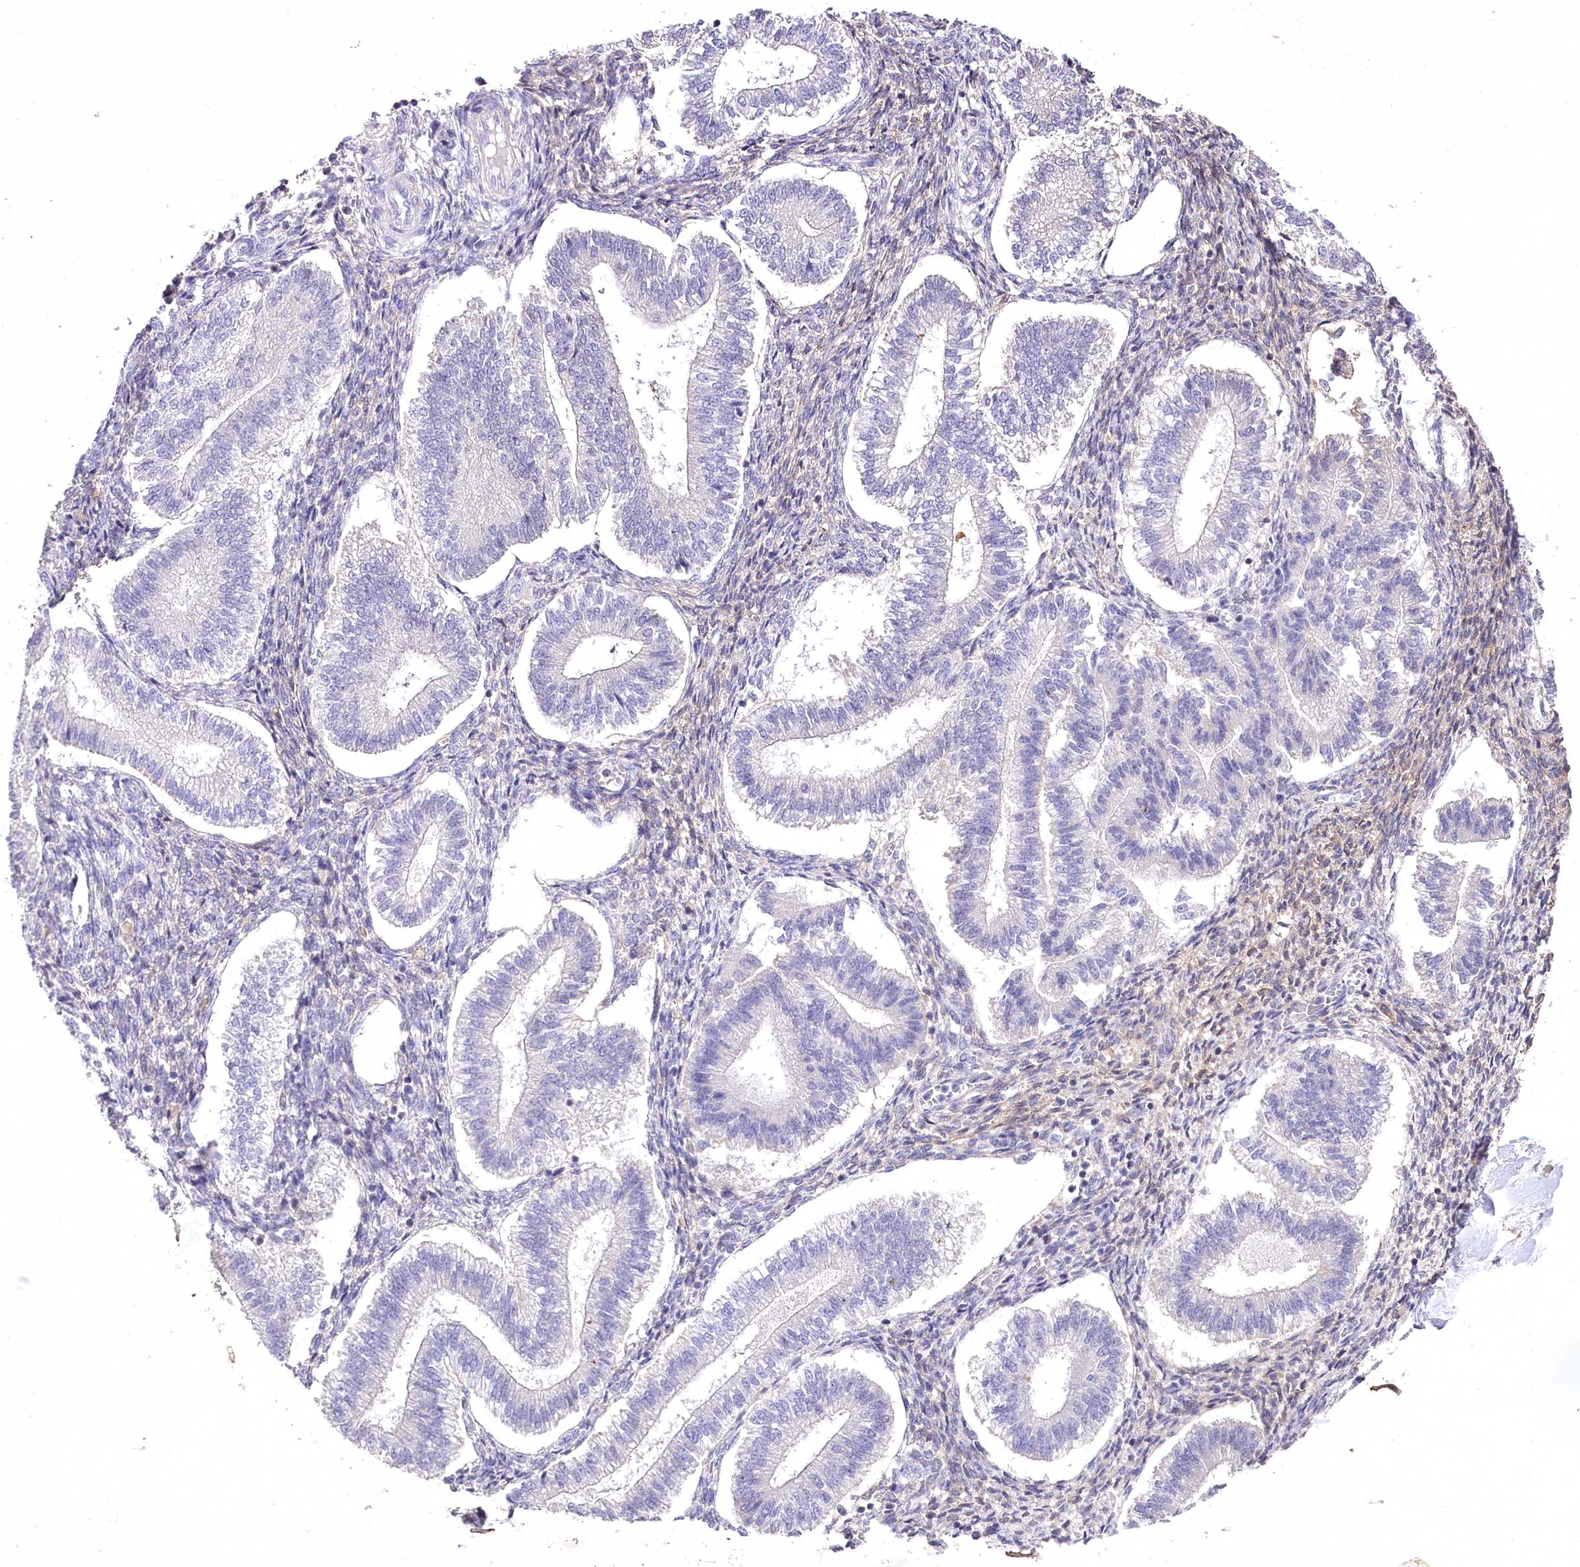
{"staining": {"intensity": "negative", "quantity": "none", "location": "none"}, "tissue": "endometrium", "cell_type": "Cells in endometrial stroma", "image_type": "normal", "snomed": [{"axis": "morphology", "description": "Normal tissue, NOS"}, {"axis": "topography", "description": "Endometrium"}], "caption": "This is an immunohistochemistry image of normal endometrium. There is no staining in cells in endometrial stroma.", "gene": "ENPP1", "patient": {"sex": "female", "age": 25}}